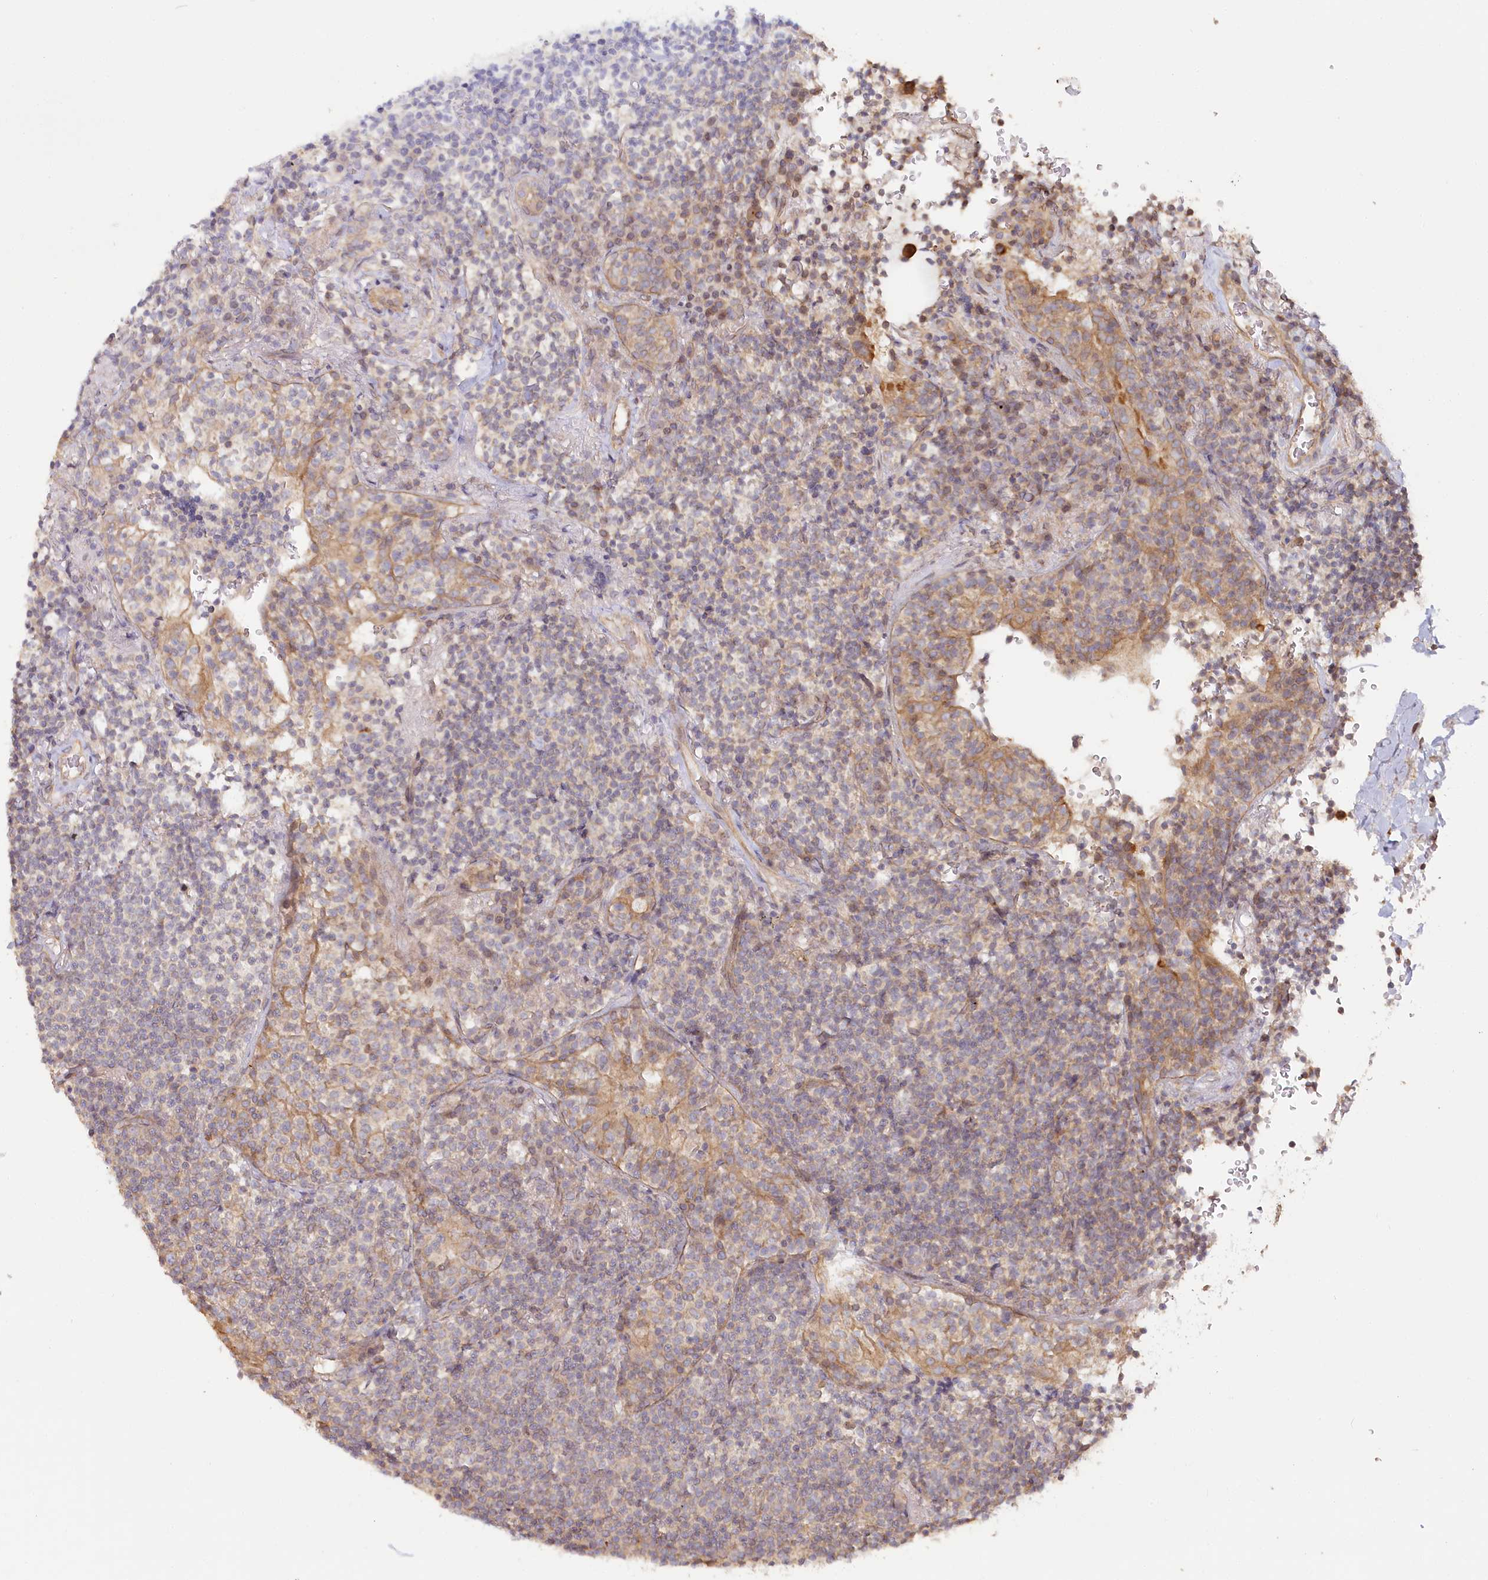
{"staining": {"intensity": "negative", "quantity": "none", "location": "none"}, "tissue": "lymphoma", "cell_type": "Tumor cells", "image_type": "cancer", "snomed": [{"axis": "morphology", "description": "Malignant lymphoma, non-Hodgkin's type, Low grade"}, {"axis": "topography", "description": "Lung"}], "caption": "DAB immunohistochemical staining of human malignant lymphoma, non-Hodgkin's type (low-grade) exhibits no significant staining in tumor cells.", "gene": "TCHP", "patient": {"sex": "female", "age": 71}}